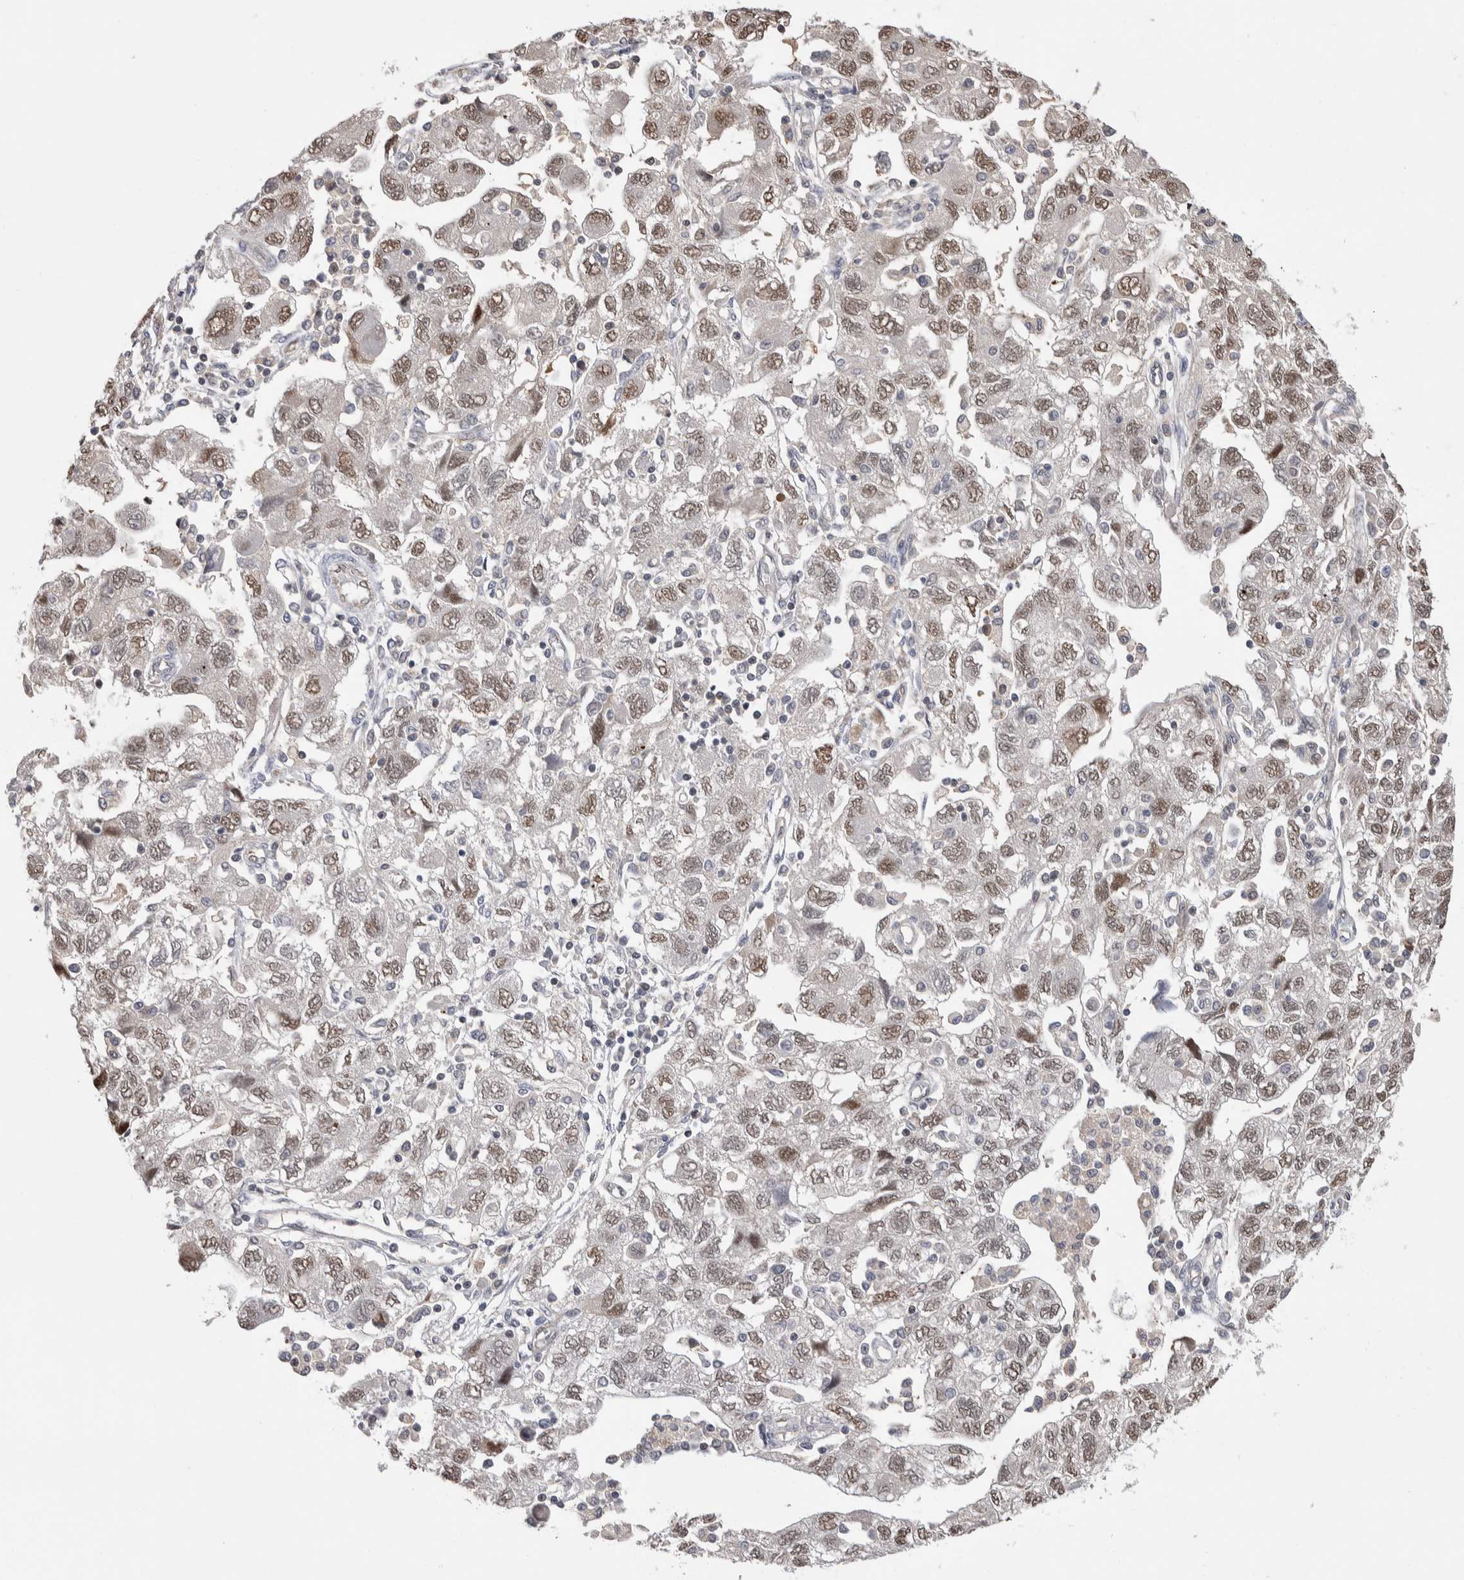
{"staining": {"intensity": "moderate", "quantity": ">75%", "location": "nuclear"}, "tissue": "ovarian cancer", "cell_type": "Tumor cells", "image_type": "cancer", "snomed": [{"axis": "morphology", "description": "Carcinoma, NOS"}, {"axis": "morphology", "description": "Cystadenocarcinoma, serous, NOS"}, {"axis": "topography", "description": "Ovary"}], "caption": "About >75% of tumor cells in human ovarian cancer exhibit moderate nuclear protein expression as visualized by brown immunohistochemical staining.", "gene": "ZBTB49", "patient": {"sex": "female", "age": 69}}